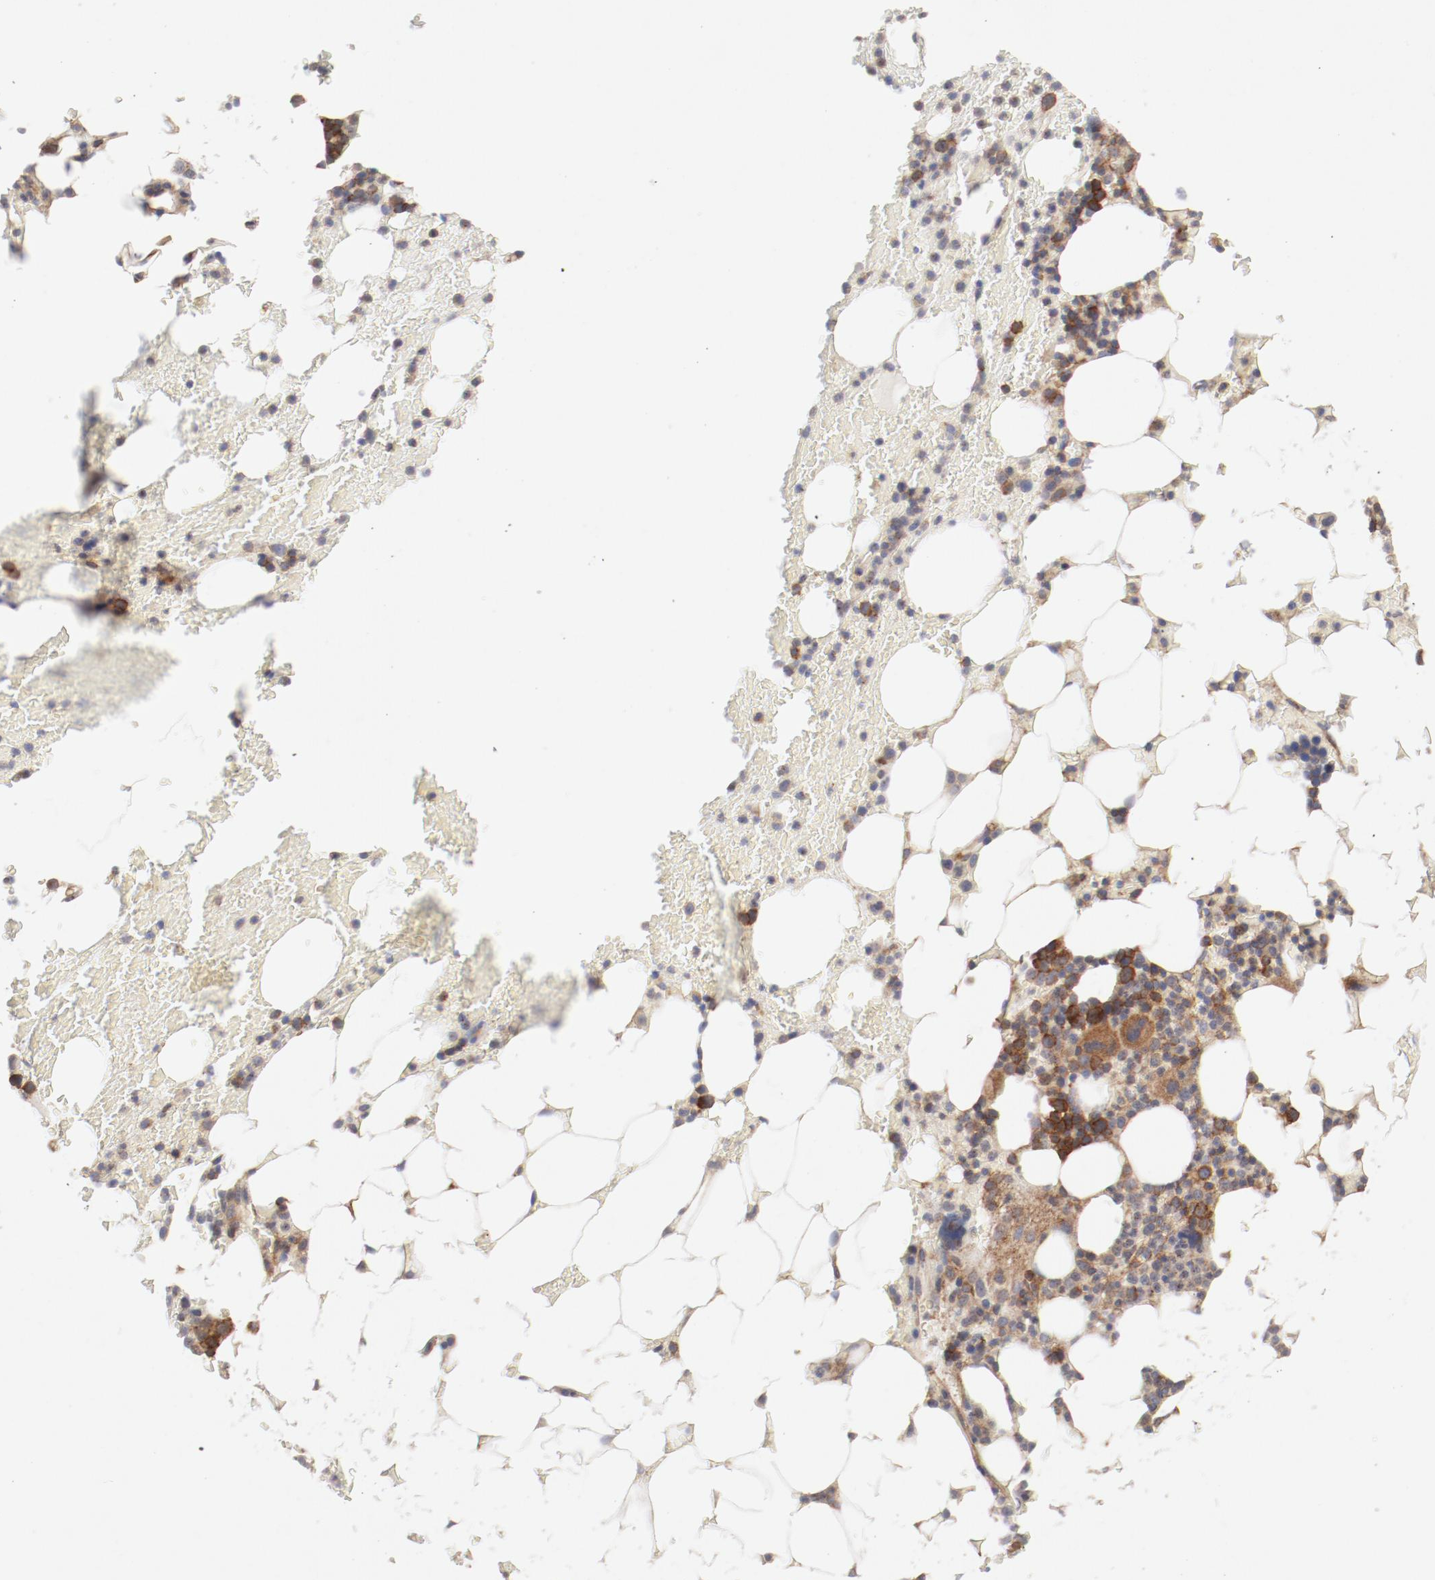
{"staining": {"intensity": "moderate", "quantity": "25%-75%", "location": "cytoplasmic/membranous"}, "tissue": "bone marrow", "cell_type": "Hematopoietic cells", "image_type": "normal", "snomed": [{"axis": "morphology", "description": "Normal tissue, NOS"}, {"axis": "topography", "description": "Bone marrow"}], "caption": "A brown stain highlights moderate cytoplasmic/membranous positivity of a protein in hematopoietic cells of unremarkable human bone marrow. Using DAB (3,3'-diaminobenzidine) (brown) and hematoxylin (blue) stains, captured at high magnification using brightfield microscopy.", "gene": "AP2A1", "patient": {"sex": "female", "age": 73}}